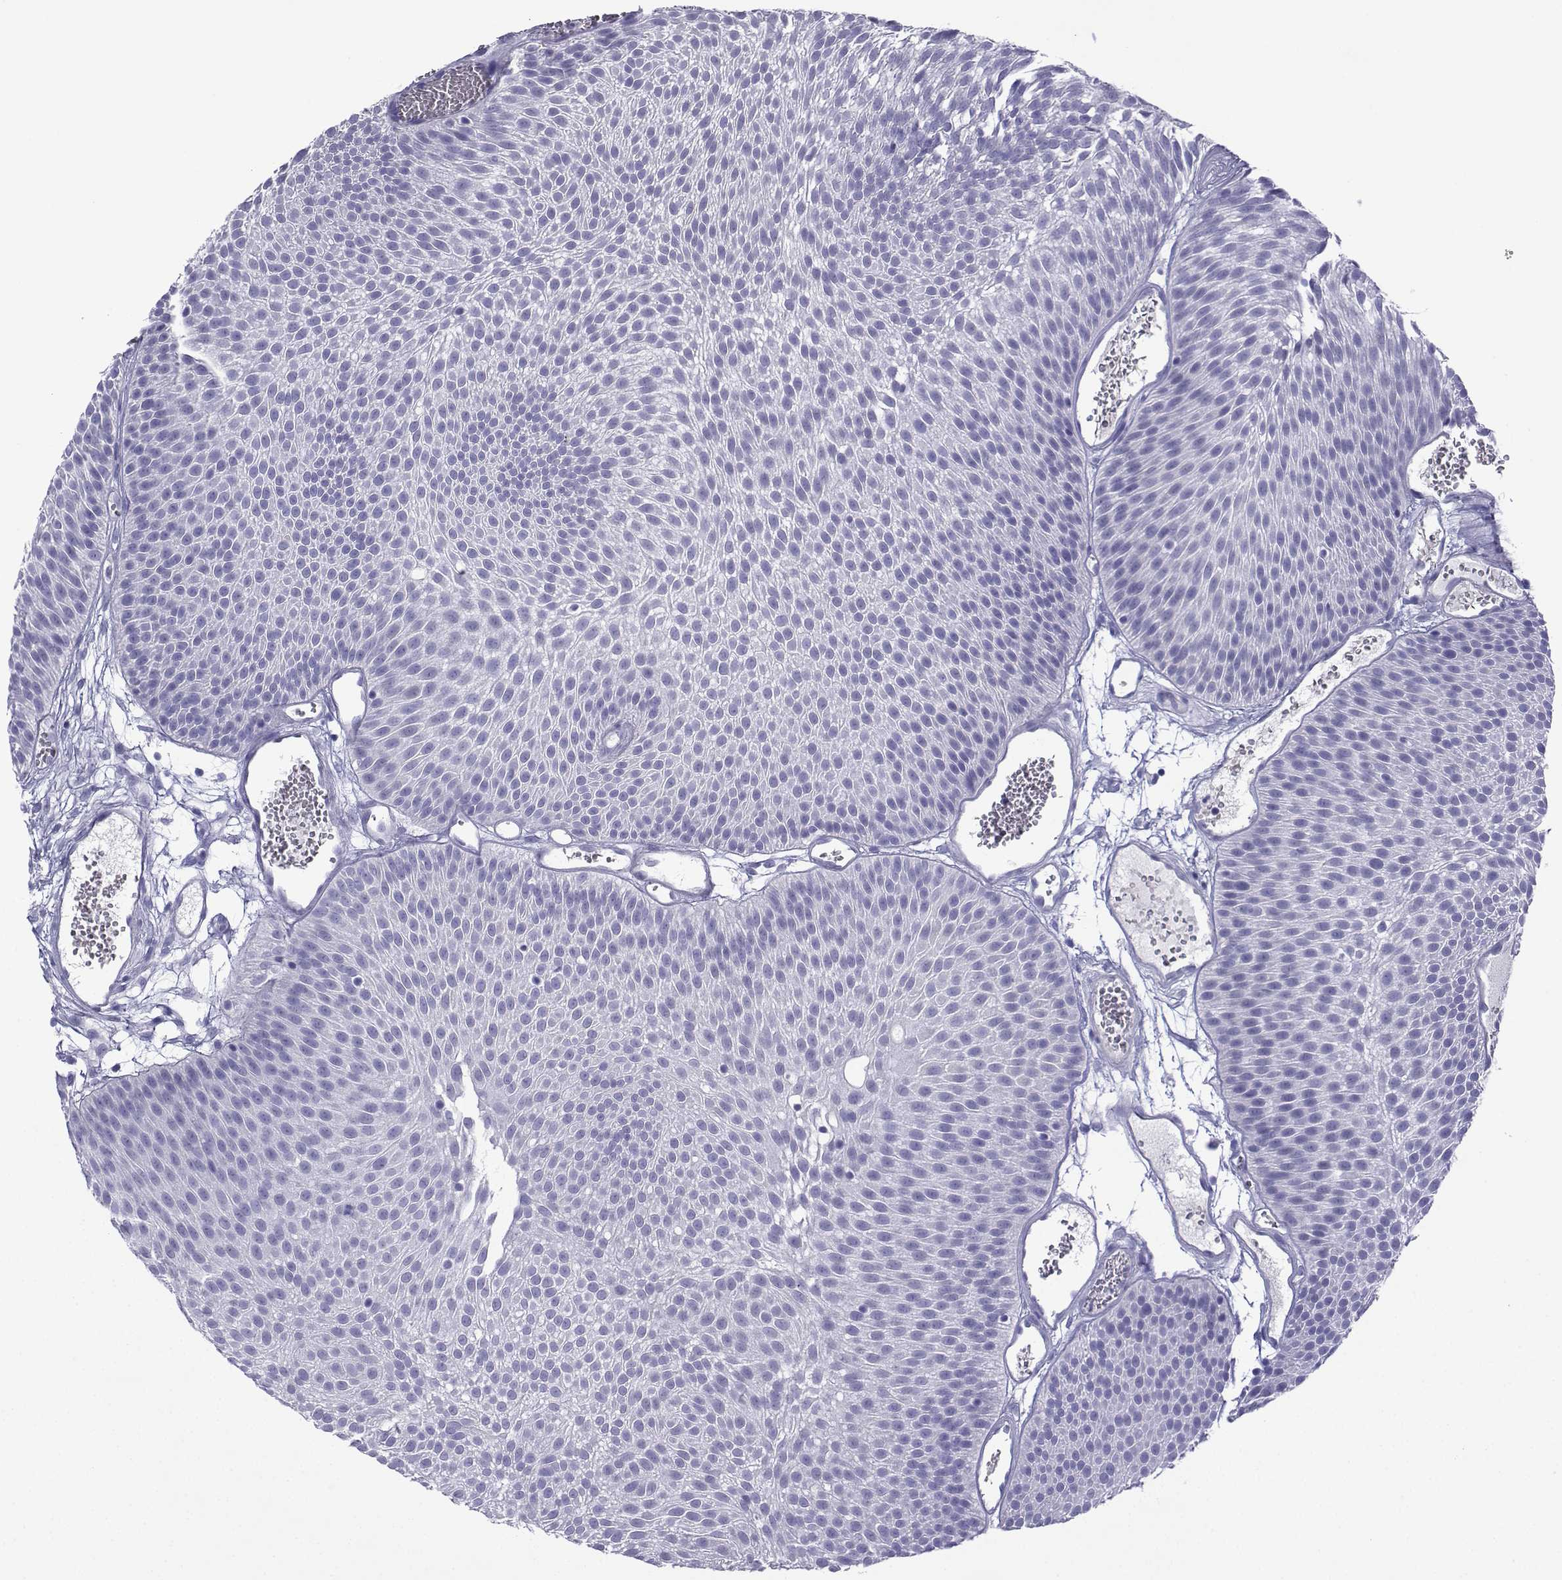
{"staining": {"intensity": "negative", "quantity": "none", "location": "none"}, "tissue": "urothelial cancer", "cell_type": "Tumor cells", "image_type": "cancer", "snomed": [{"axis": "morphology", "description": "Urothelial carcinoma, Low grade"}, {"axis": "topography", "description": "Urinary bladder"}], "caption": "IHC image of neoplastic tissue: urothelial cancer stained with DAB (3,3'-diaminobenzidine) demonstrates no significant protein positivity in tumor cells. The staining is performed using DAB brown chromogen with nuclei counter-stained in using hematoxylin.", "gene": "TRIM46", "patient": {"sex": "male", "age": 52}}